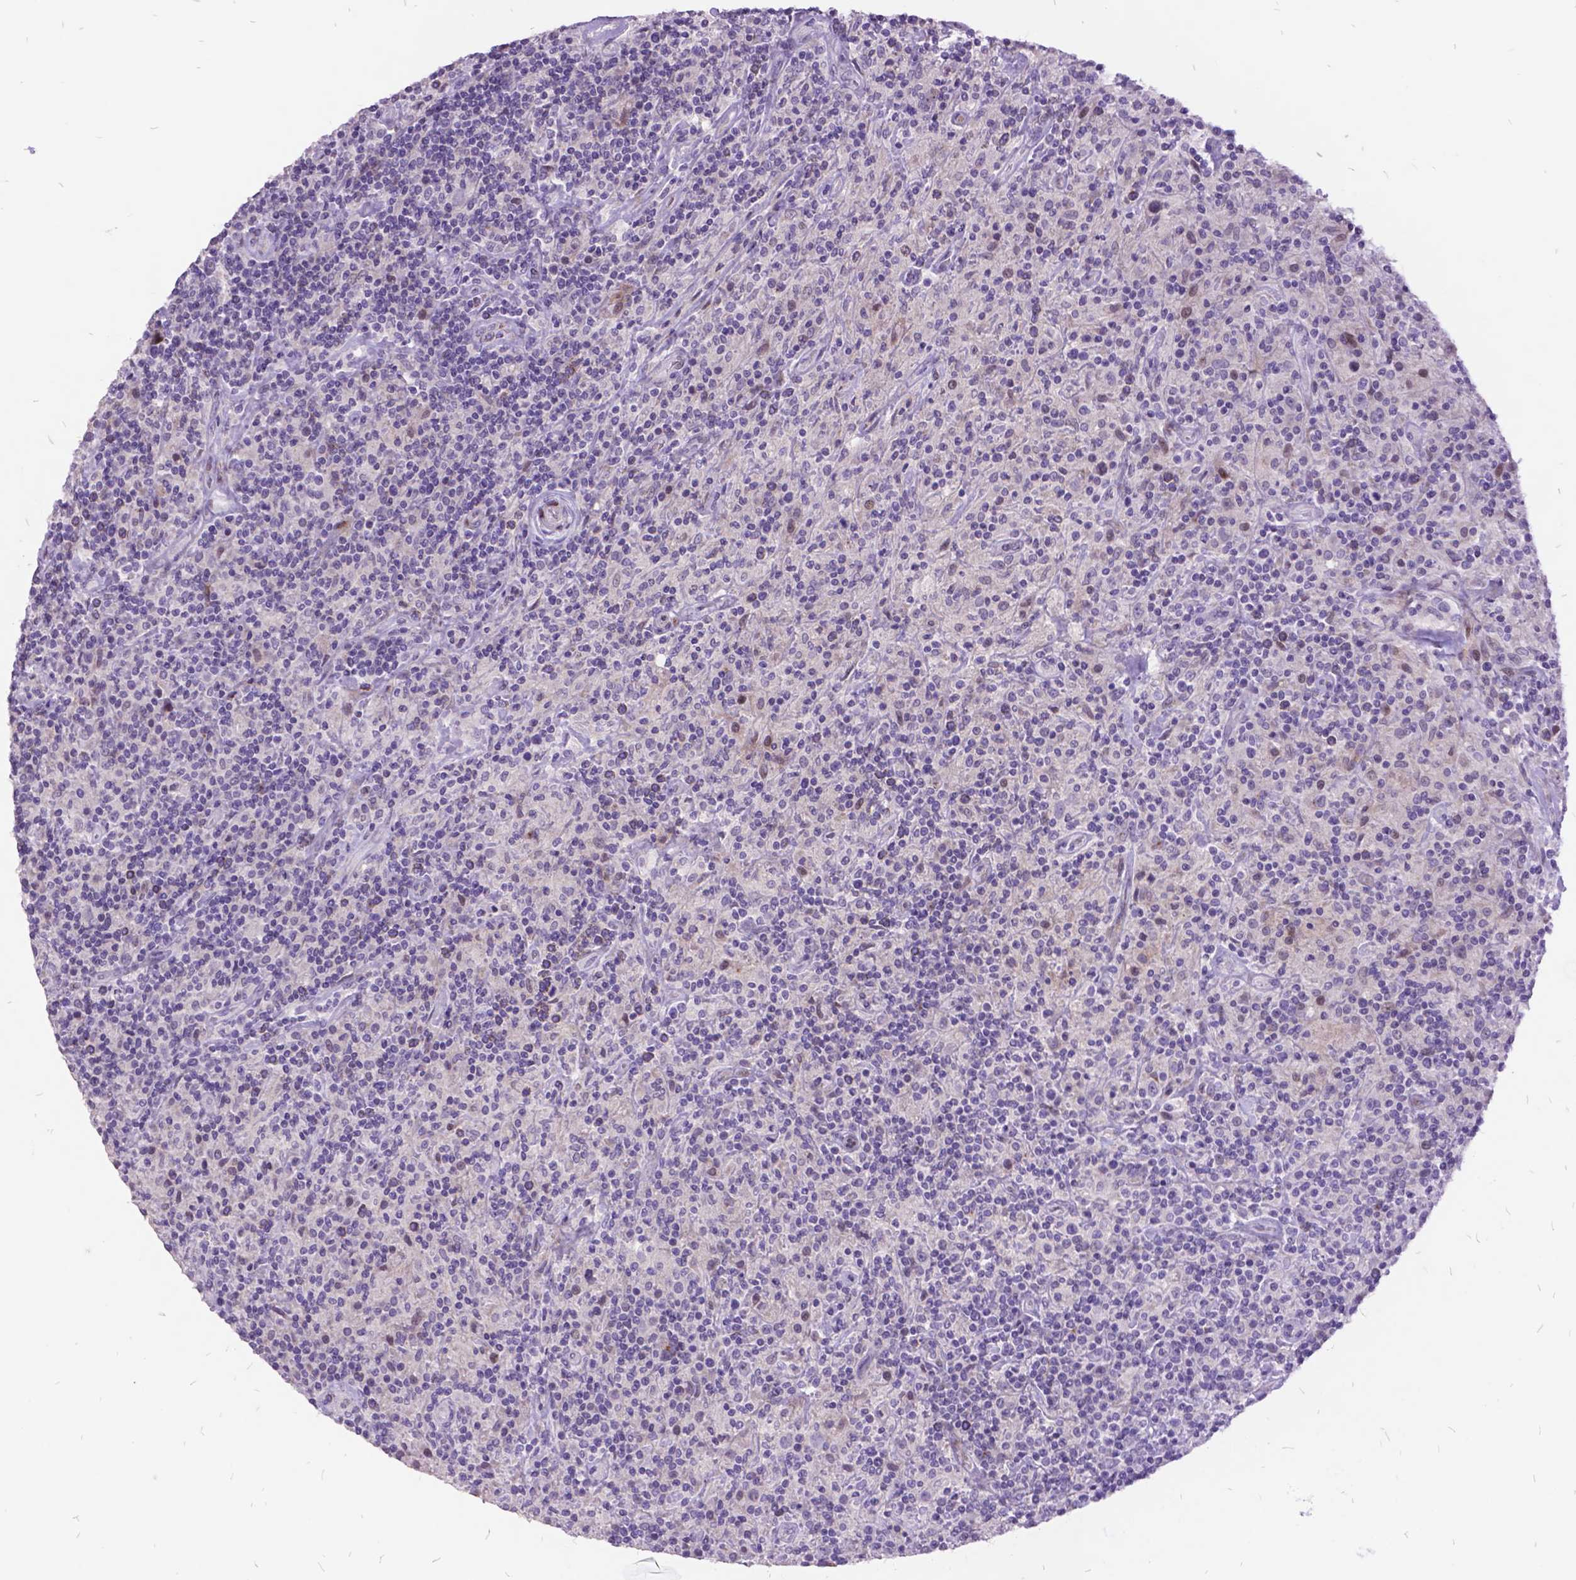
{"staining": {"intensity": "negative", "quantity": "none", "location": "none"}, "tissue": "lymphoma", "cell_type": "Tumor cells", "image_type": "cancer", "snomed": [{"axis": "morphology", "description": "Hodgkin's disease, NOS"}, {"axis": "topography", "description": "Lymph node"}], "caption": "Photomicrograph shows no protein expression in tumor cells of lymphoma tissue. (Brightfield microscopy of DAB immunohistochemistry at high magnification).", "gene": "ITGB6", "patient": {"sex": "male", "age": 70}}